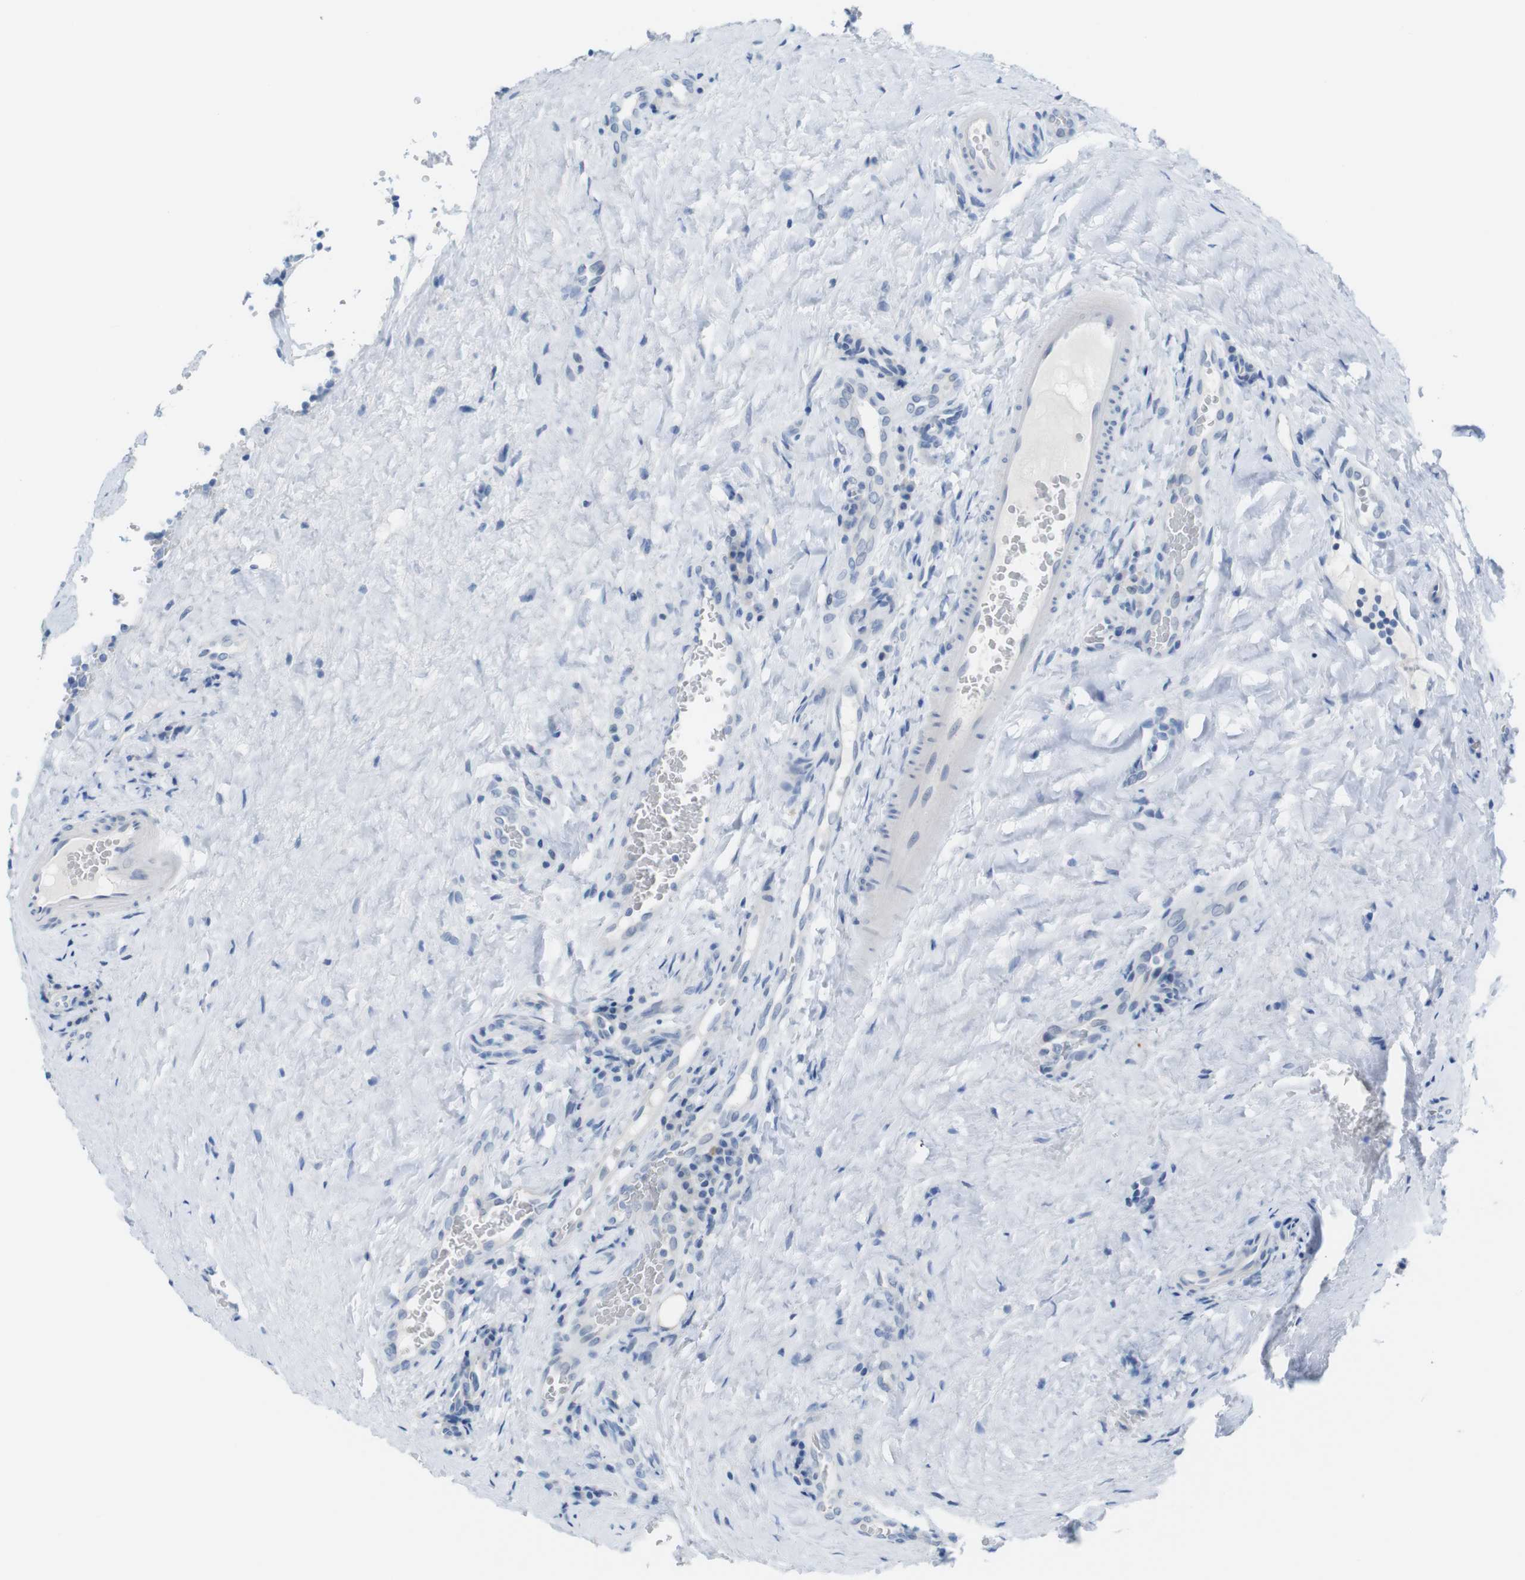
{"staining": {"intensity": "negative", "quantity": "none", "location": "none"}, "tissue": "tonsil", "cell_type": "Germinal center cells", "image_type": "normal", "snomed": [{"axis": "morphology", "description": "Normal tissue, NOS"}, {"axis": "topography", "description": "Tonsil"}], "caption": "Immunohistochemistry (IHC) histopathology image of unremarkable human tonsil stained for a protein (brown), which demonstrates no positivity in germinal center cells.", "gene": "OPN1SW", "patient": {"sex": "male", "age": 17}}